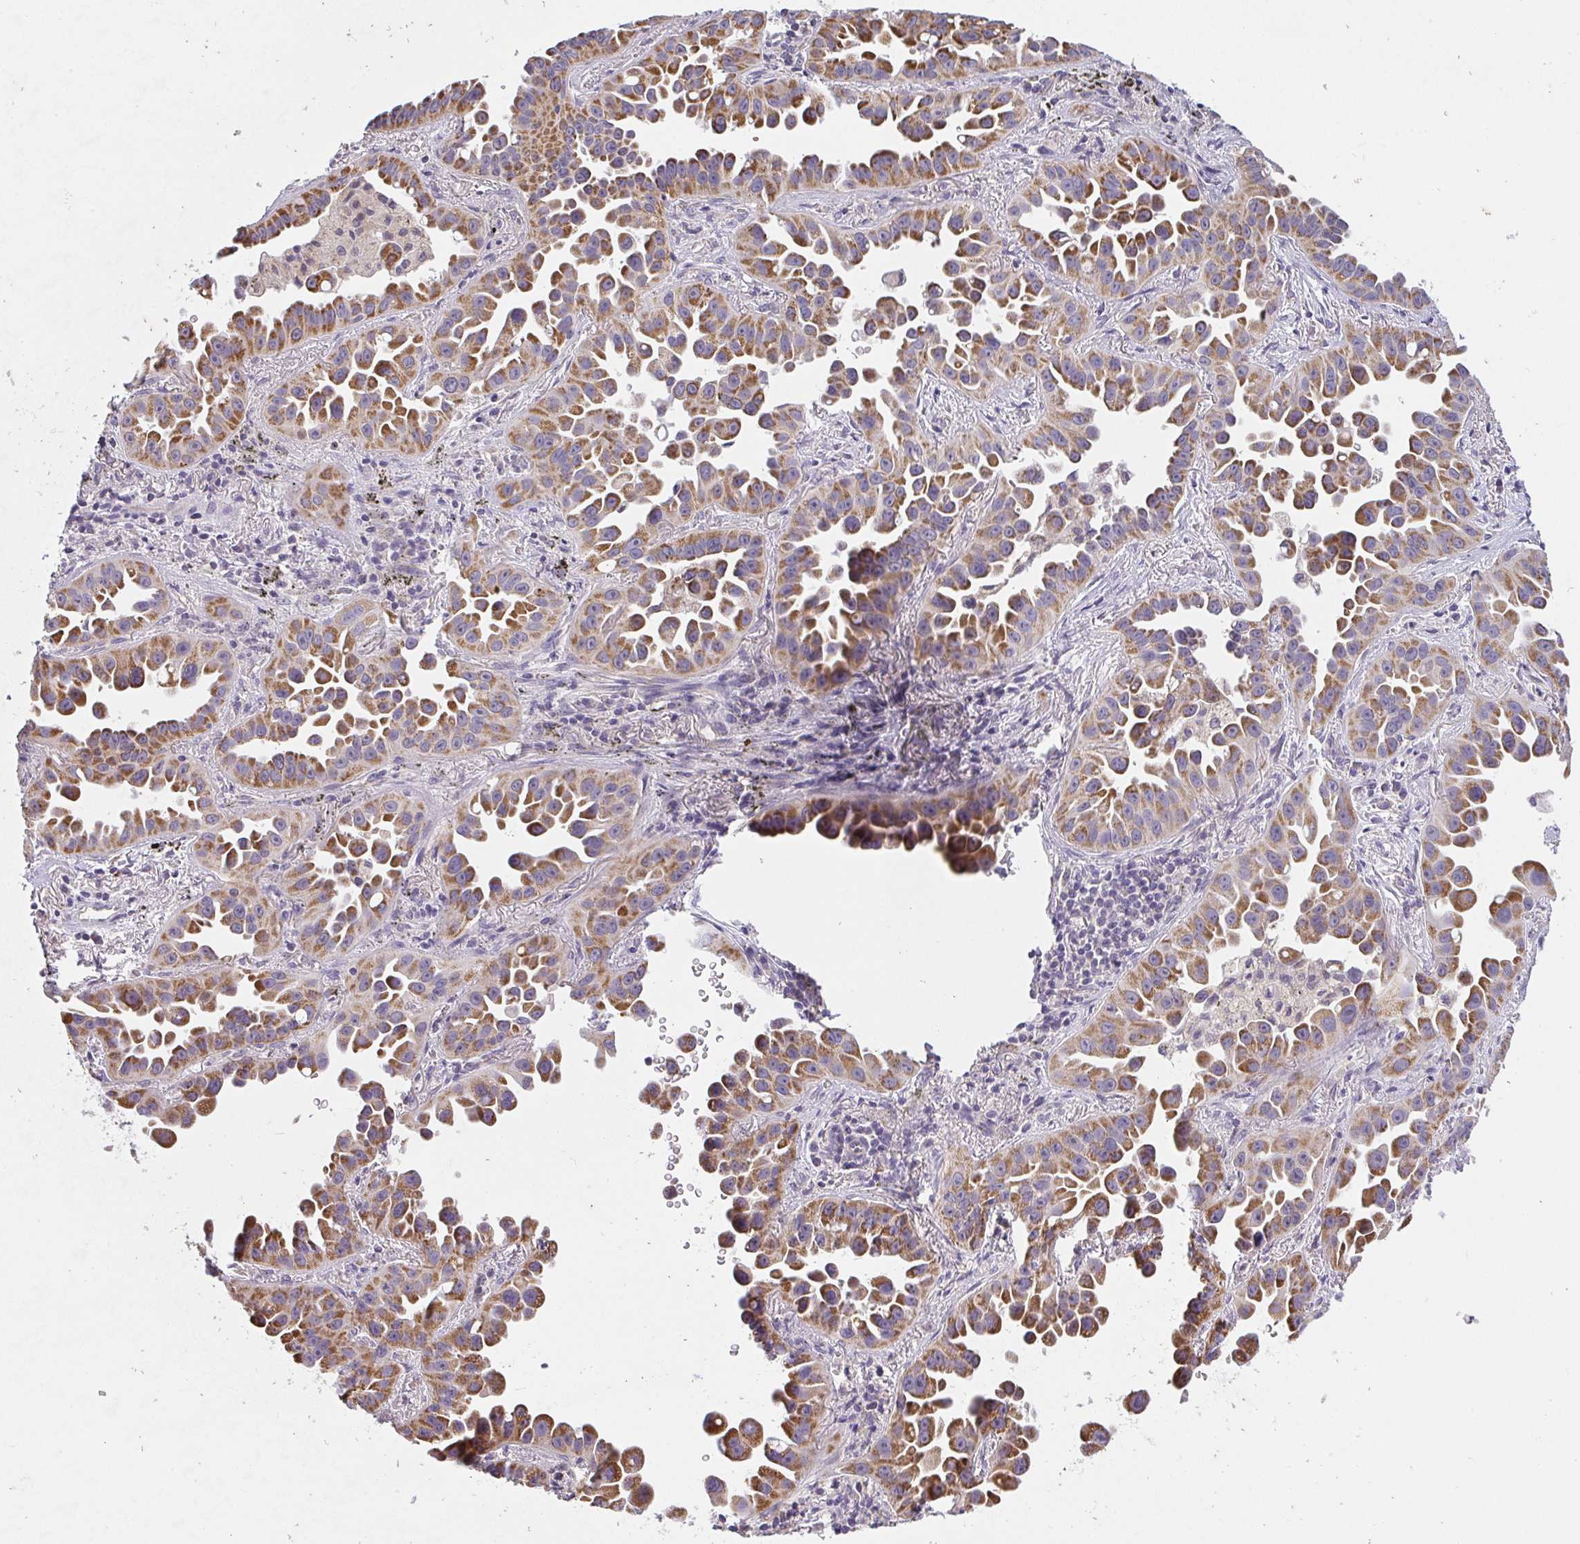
{"staining": {"intensity": "strong", "quantity": ">75%", "location": "cytoplasmic/membranous"}, "tissue": "lung cancer", "cell_type": "Tumor cells", "image_type": "cancer", "snomed": [{"axis": "morphology", "description": "Adenocarcinoma, NOS"}, {"axis": "topography", "description": "Lung"}], "caption": "Immunohistochemical staining of human lung cancer (adenocarcinoma) reveals high levels of strong cytoplasmic/membranous protein positivity in approximately >75% of tumor cells.", "gene": "TMEM219", "patient": {"sex": "male", "age": 68}}